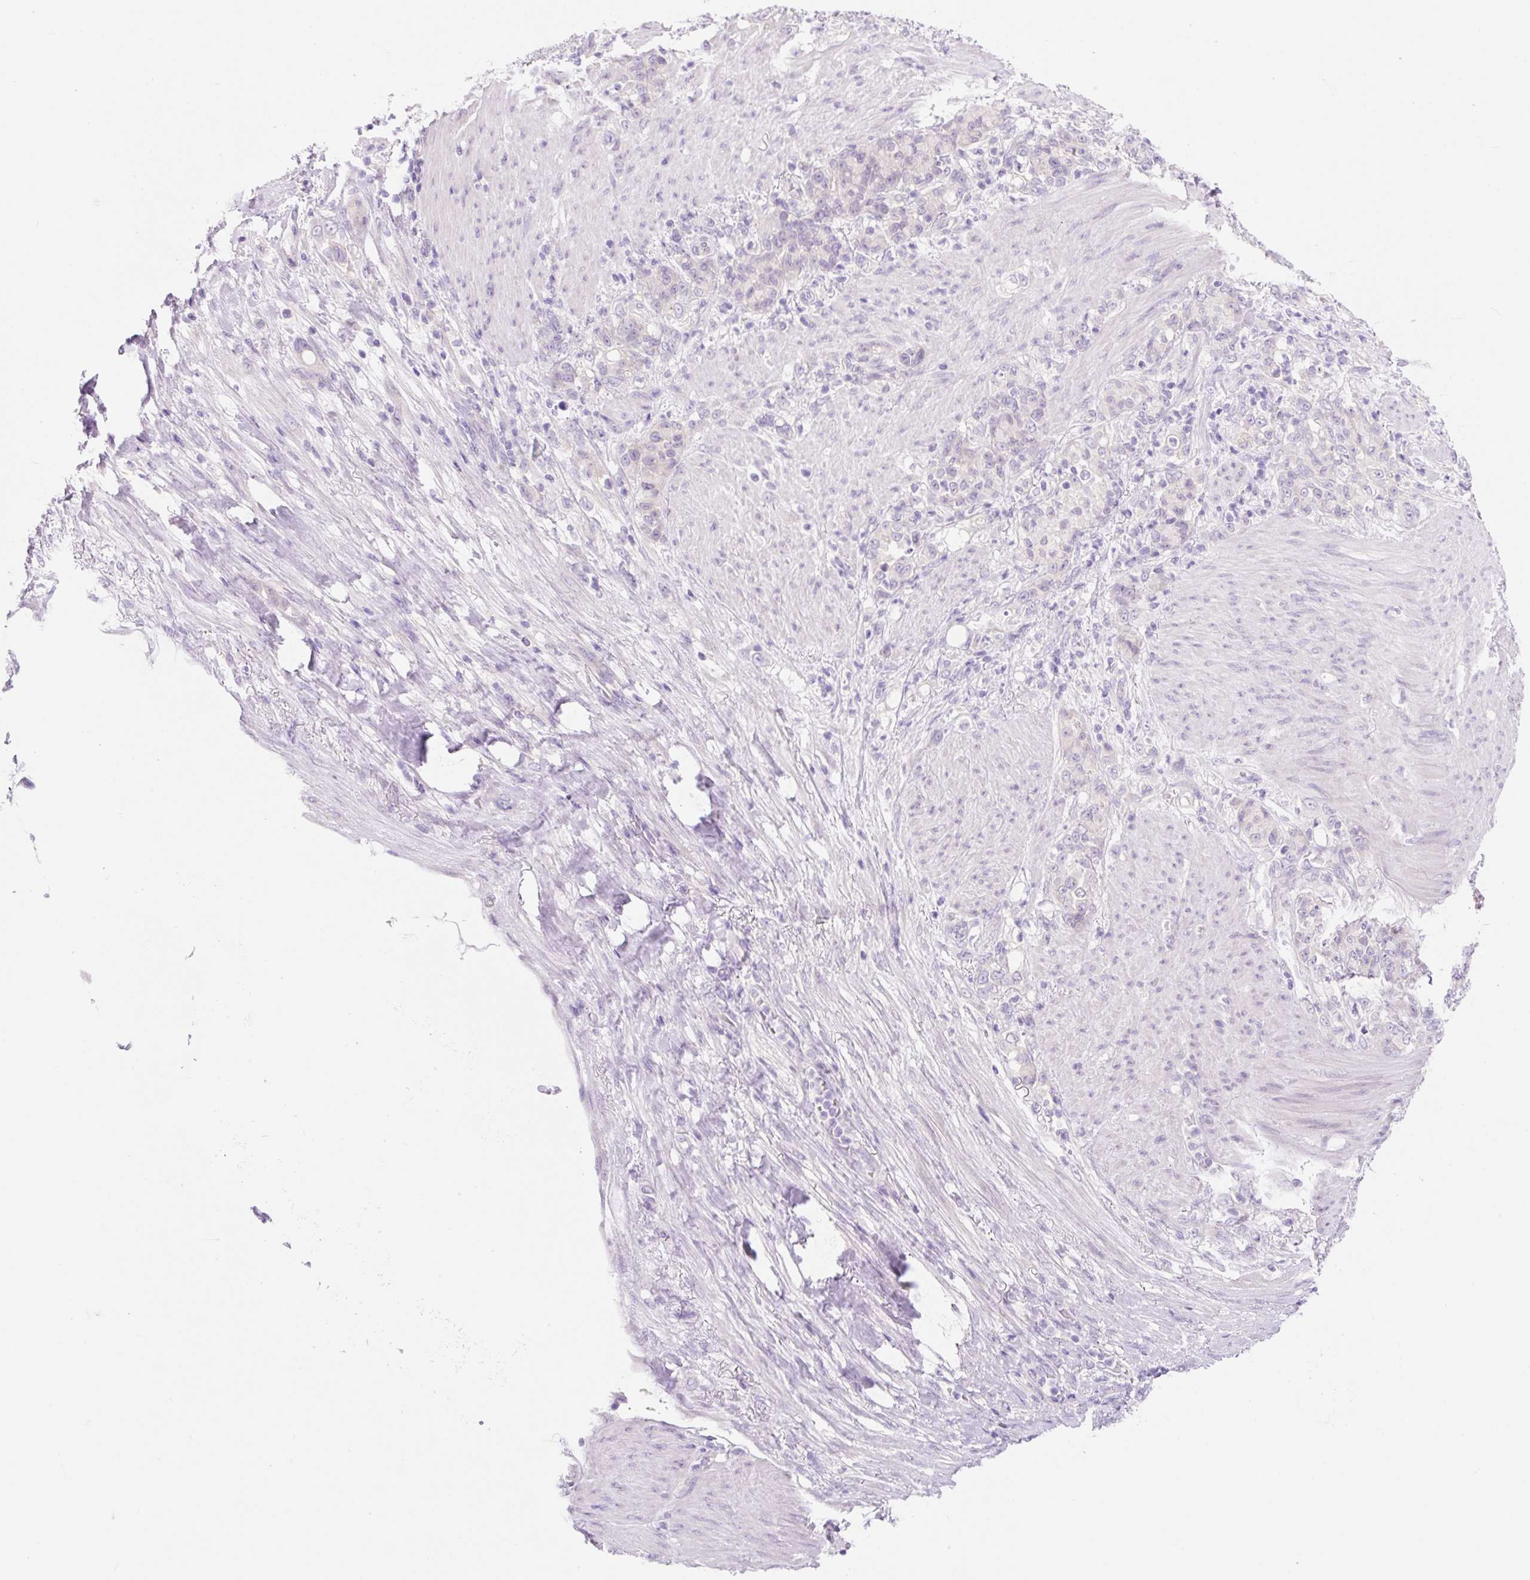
{"staining": {"intensity": "negative", "quantity": "none", "location": "none"}, "tissue": "stomach cancer", "cell_type": "Tumor cells", "image_type": "cancer", "snomed": [{"axis": "morphology", "description": "Adenocarcinoma, NOS"}, {"axis": "topography", "description": "Stomach"}], "caption": "Human stomach cancer (adenocarcinoma) stained for a protein using immunohistochemistry (IHC) reveals no staining in tumor cells.", "gene": "CELF6", "patient": {"sex": "female", "age": 79}}